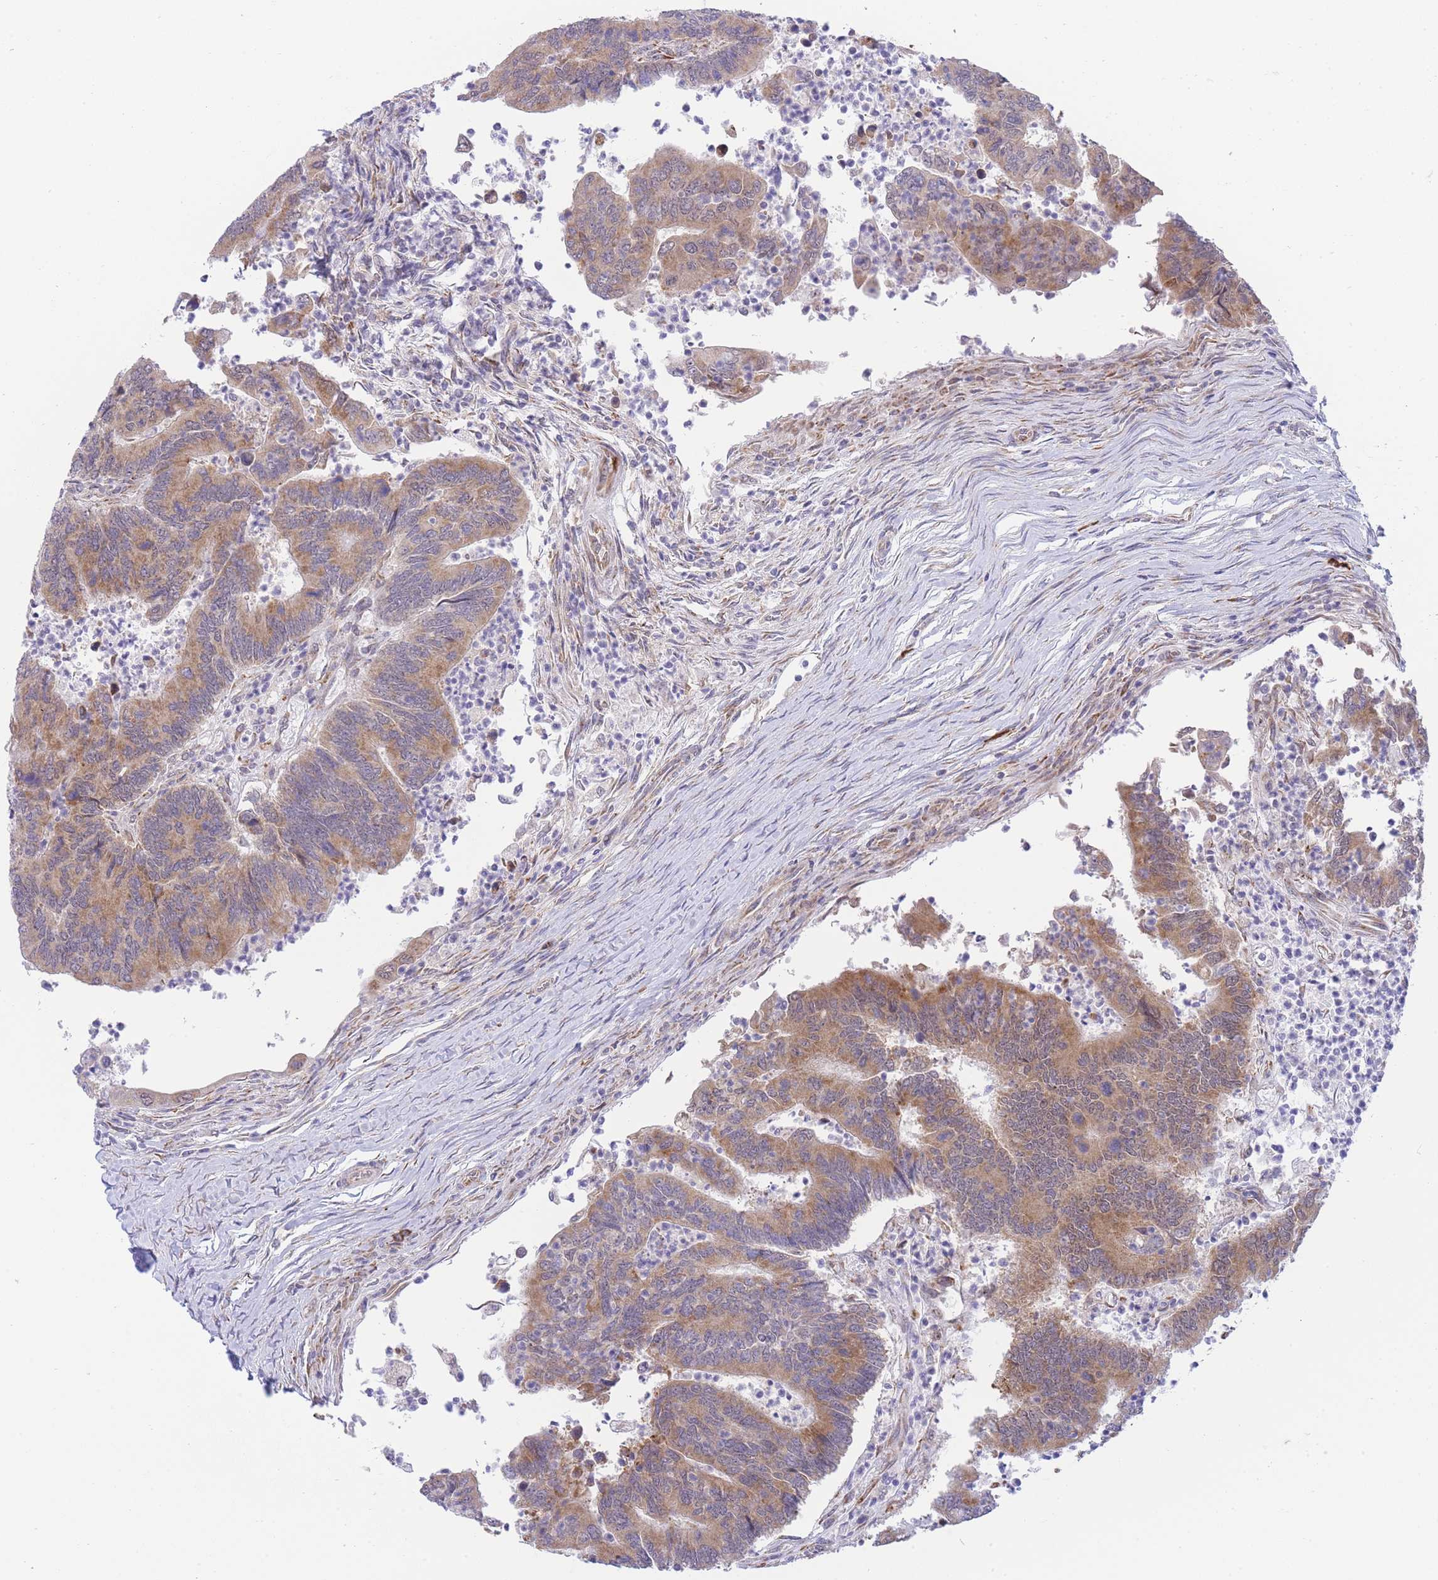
{"staining": {"intensity": "moderate", "quantity": ">75%", "location": "cytoplasmic/membranous"}, "tissue": "colorectal cancer", "cell_type": "Tumor cells", "image_type": "cancer", "snomed": [{"axis": "morphology", "description": "Adenocarcinoma, NOS"}, {"axis": "topography", "description": "Colon"}], "caption": "DAB (3,3'-diaminobenzidine) immunohistochemical staining of colorectal adenocarcinoma shows moderate cytoplasmic/membranous protein expression in about >75% of tumor cells.", "gene": "EXOSC8", "patient": {"sex": "female", "age": 67}}